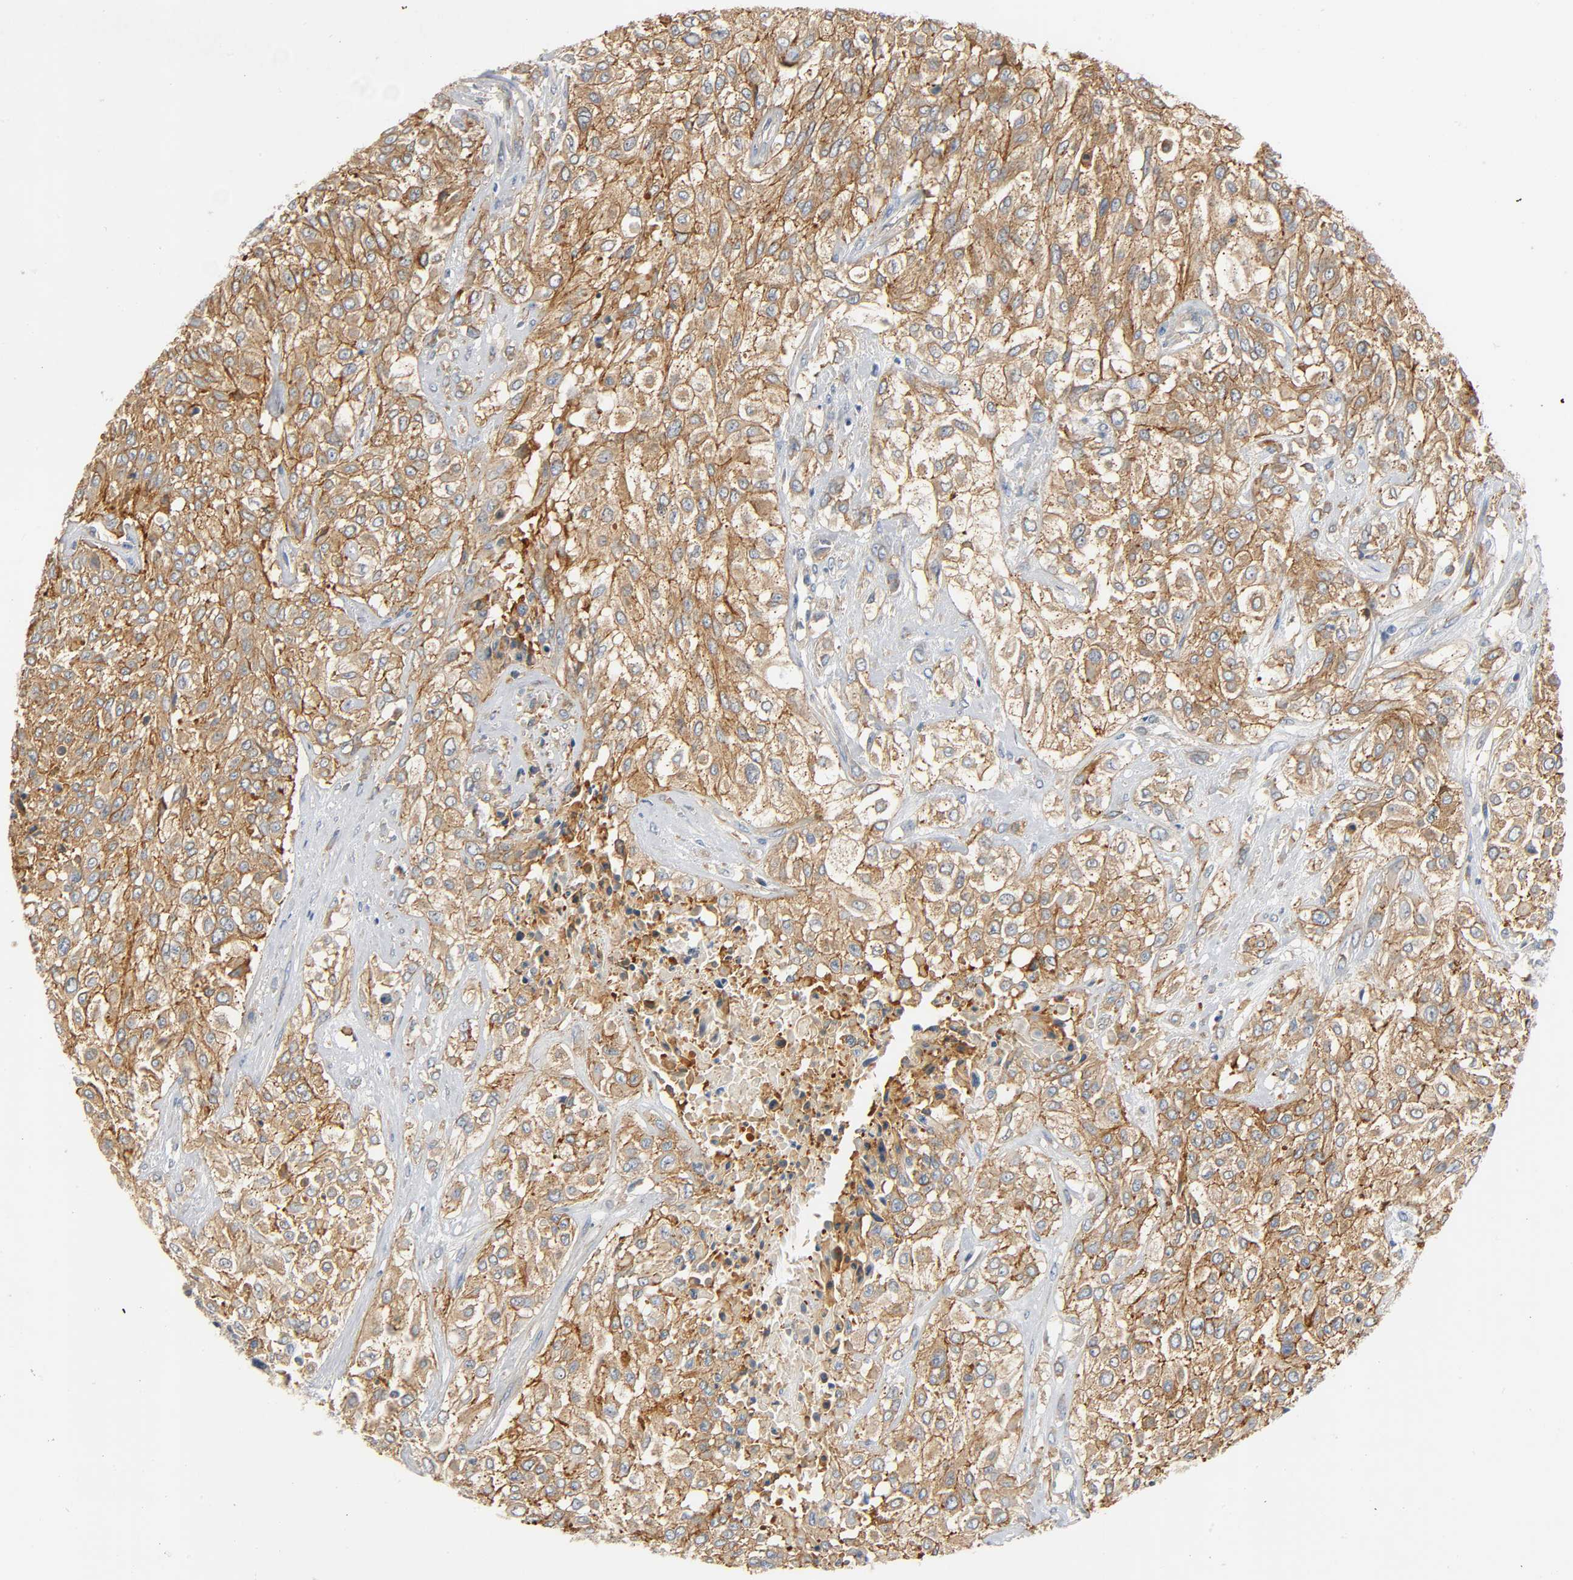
{"staining": {"intensity": "strong", "quantity": ">75%", "location": "cytoplasmic/membranous"}, "tissue": "urothelial cancer", "cell_type": "Tumor cells", "image_type": "cancer", "snomed": [{"axis": "morphology", "description": "Urothelial carcinoma, High grade"}, {"axis": "topography", "description": "Urinary bladder"}], "caption": "Brown immunohistochemical staining in high-grade urothelial carcinoma demonstrates strong cytoplasmic/membranous expression in about >75% of tumor cells. The staining was performed using DAB to visualize the protein expression in brown, while the nuclei were stained in blue with hematoxylin (Magnification: 20x).", "gene": "ARPC1A", "patient": {"sex": "male", "age": 57}}